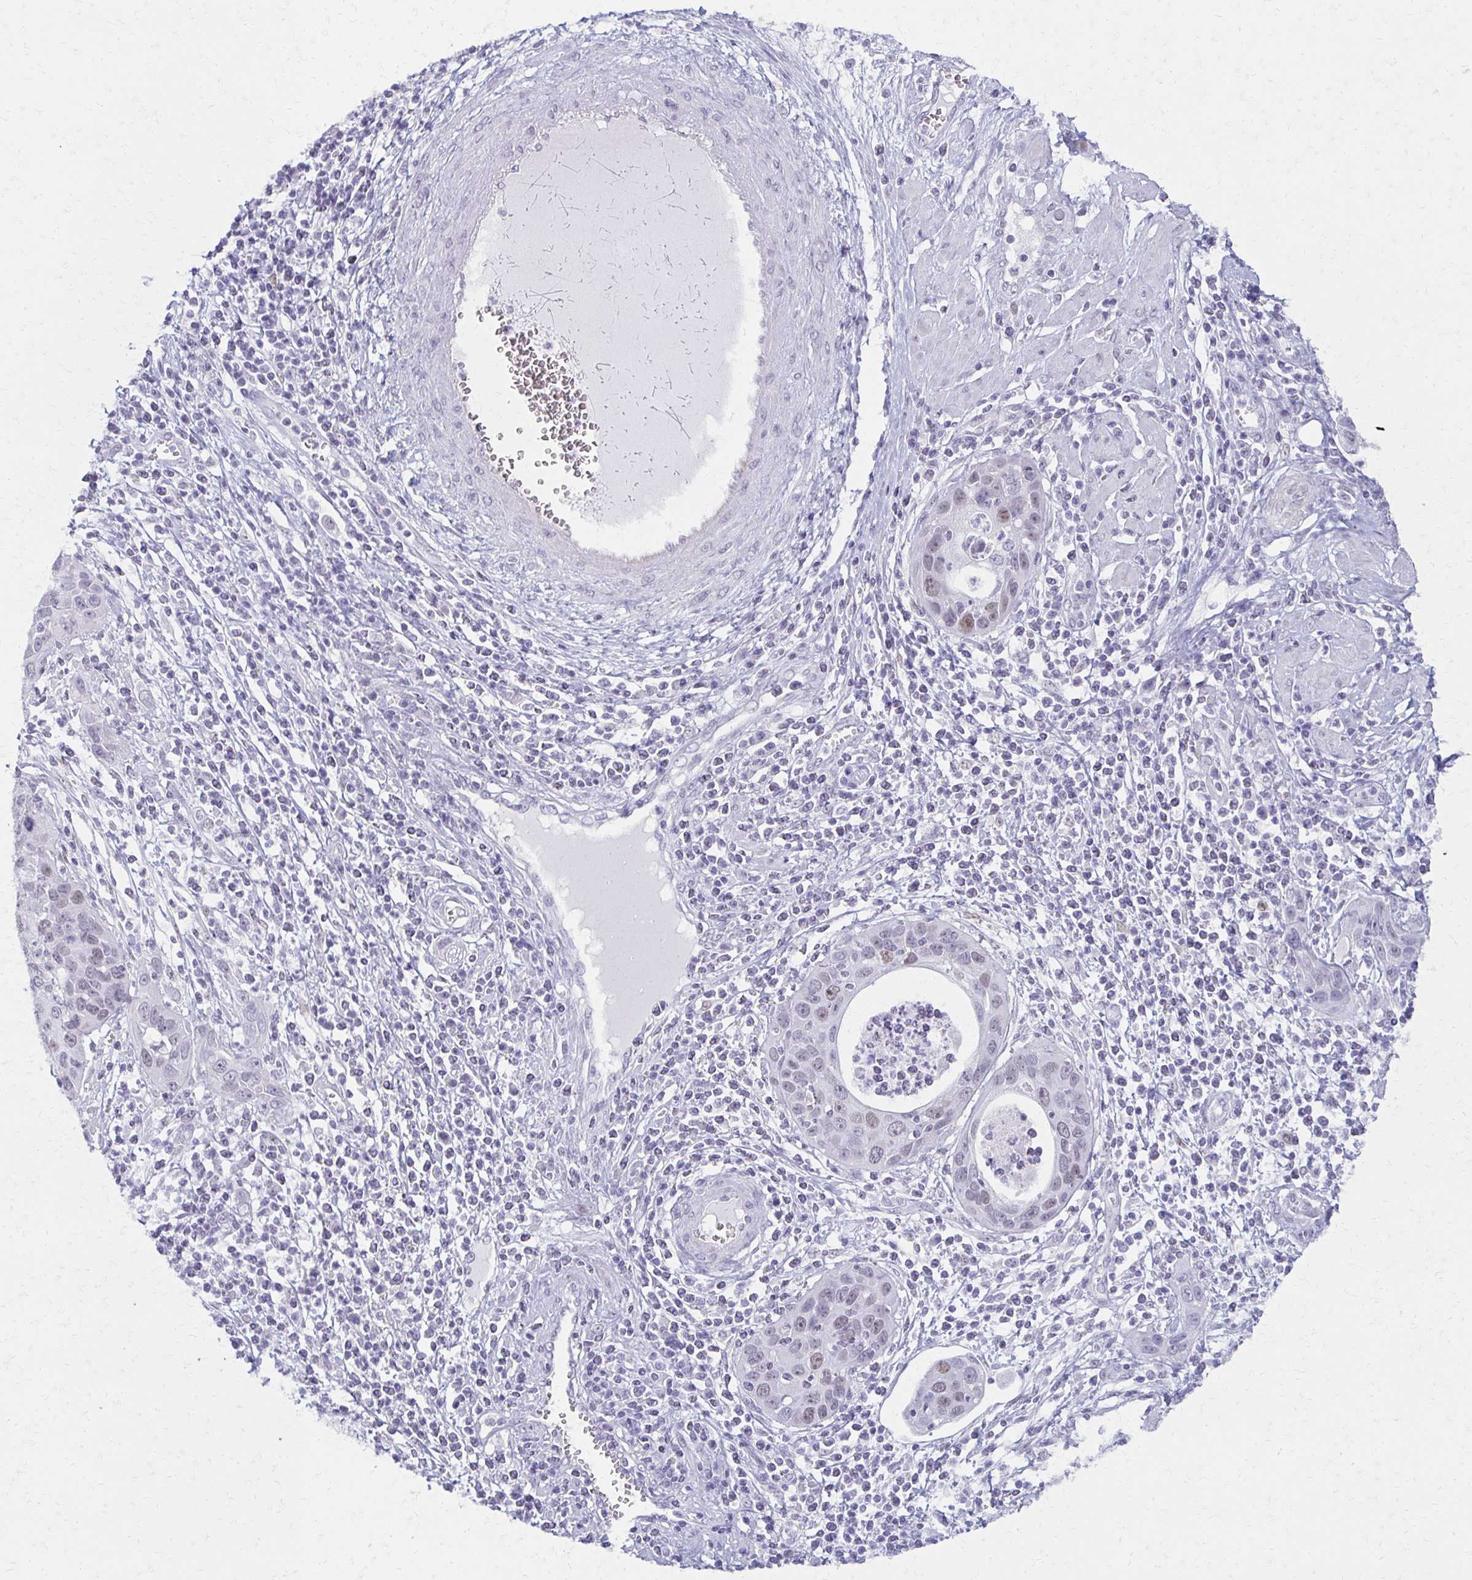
{"staining": {"intensity": "weak", "quantity": "<25%", "location": "nuclear"}, "tissue": "cervical cancer", "cell_type": "Tumor cells", "image_type": "cancer", "snomed": [{"axis": "morphology", "description": "Squamous cell carcinoma, NOS"}, {"axis": "topography", "description": "Cervix"}], "caption": "Squamous cell carcinoma (cervical) was stained to show a protein in brown. There is no significant positivity in tumor cells. (DAB immunohistochemistry (IHC) visualized using brightfield microscopy, high magnification).", "gene": "MORC4", "patient": {"sex": "female", "age": 36}}